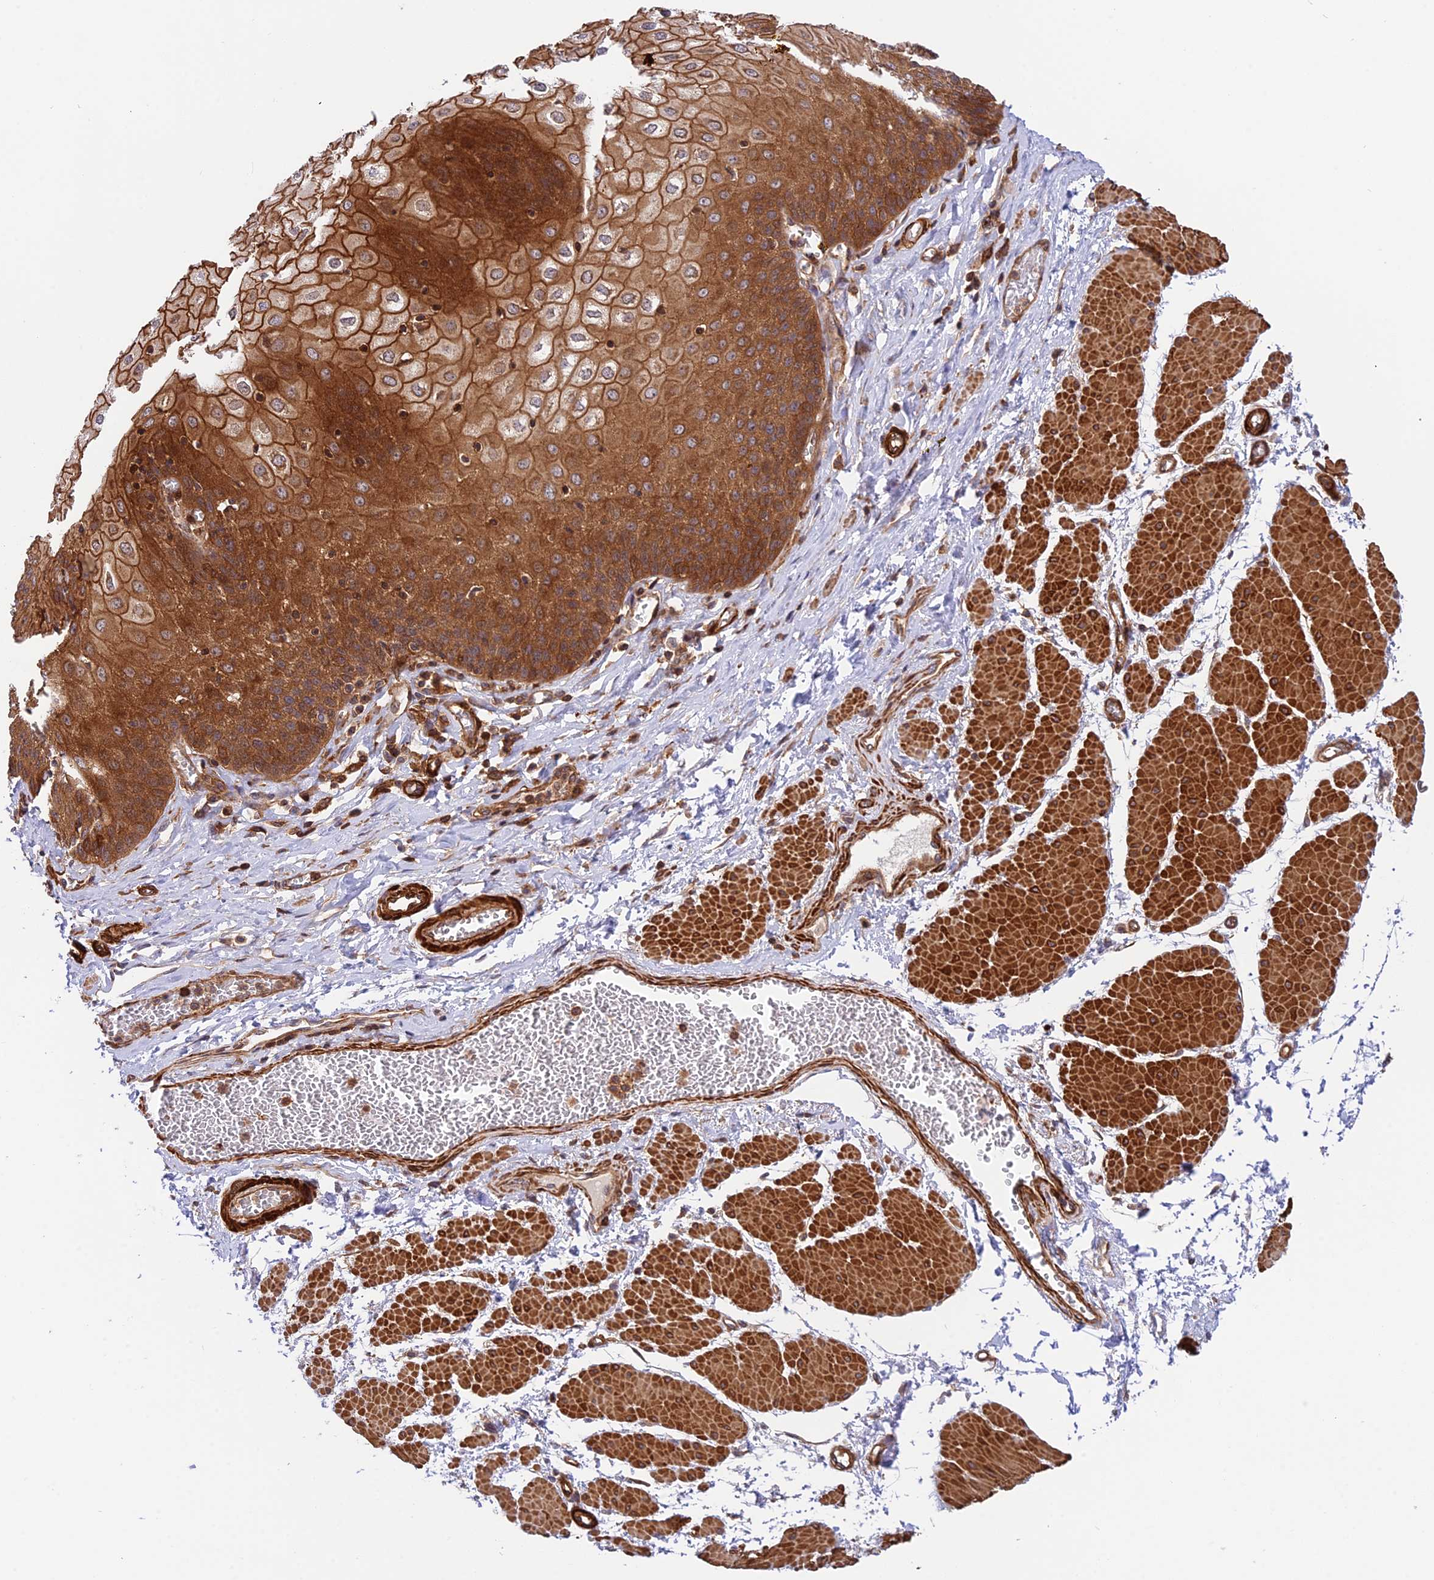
{"staining": {"intensity": "strong", "quantity": ">75%", "location": "cytoplasmic/membranous"}, "tissue": "esophagus", "cell_type": "Squamous epithelial cells", "image_type": "normal", "snomed": [{"axis": "morphology", "description": "Normal tissue, NOS"}, {"axis": "topography", "description": "Esophagus"}], "caption": "About >75% of squamous epithelial cells in benign esophagus exhibit strong cytoplasmic/membranous protein expression as visualized by brown immunohistochemical staining.", "gene": "EVI5L", "patient": {"sex": "male", "age": 60}}